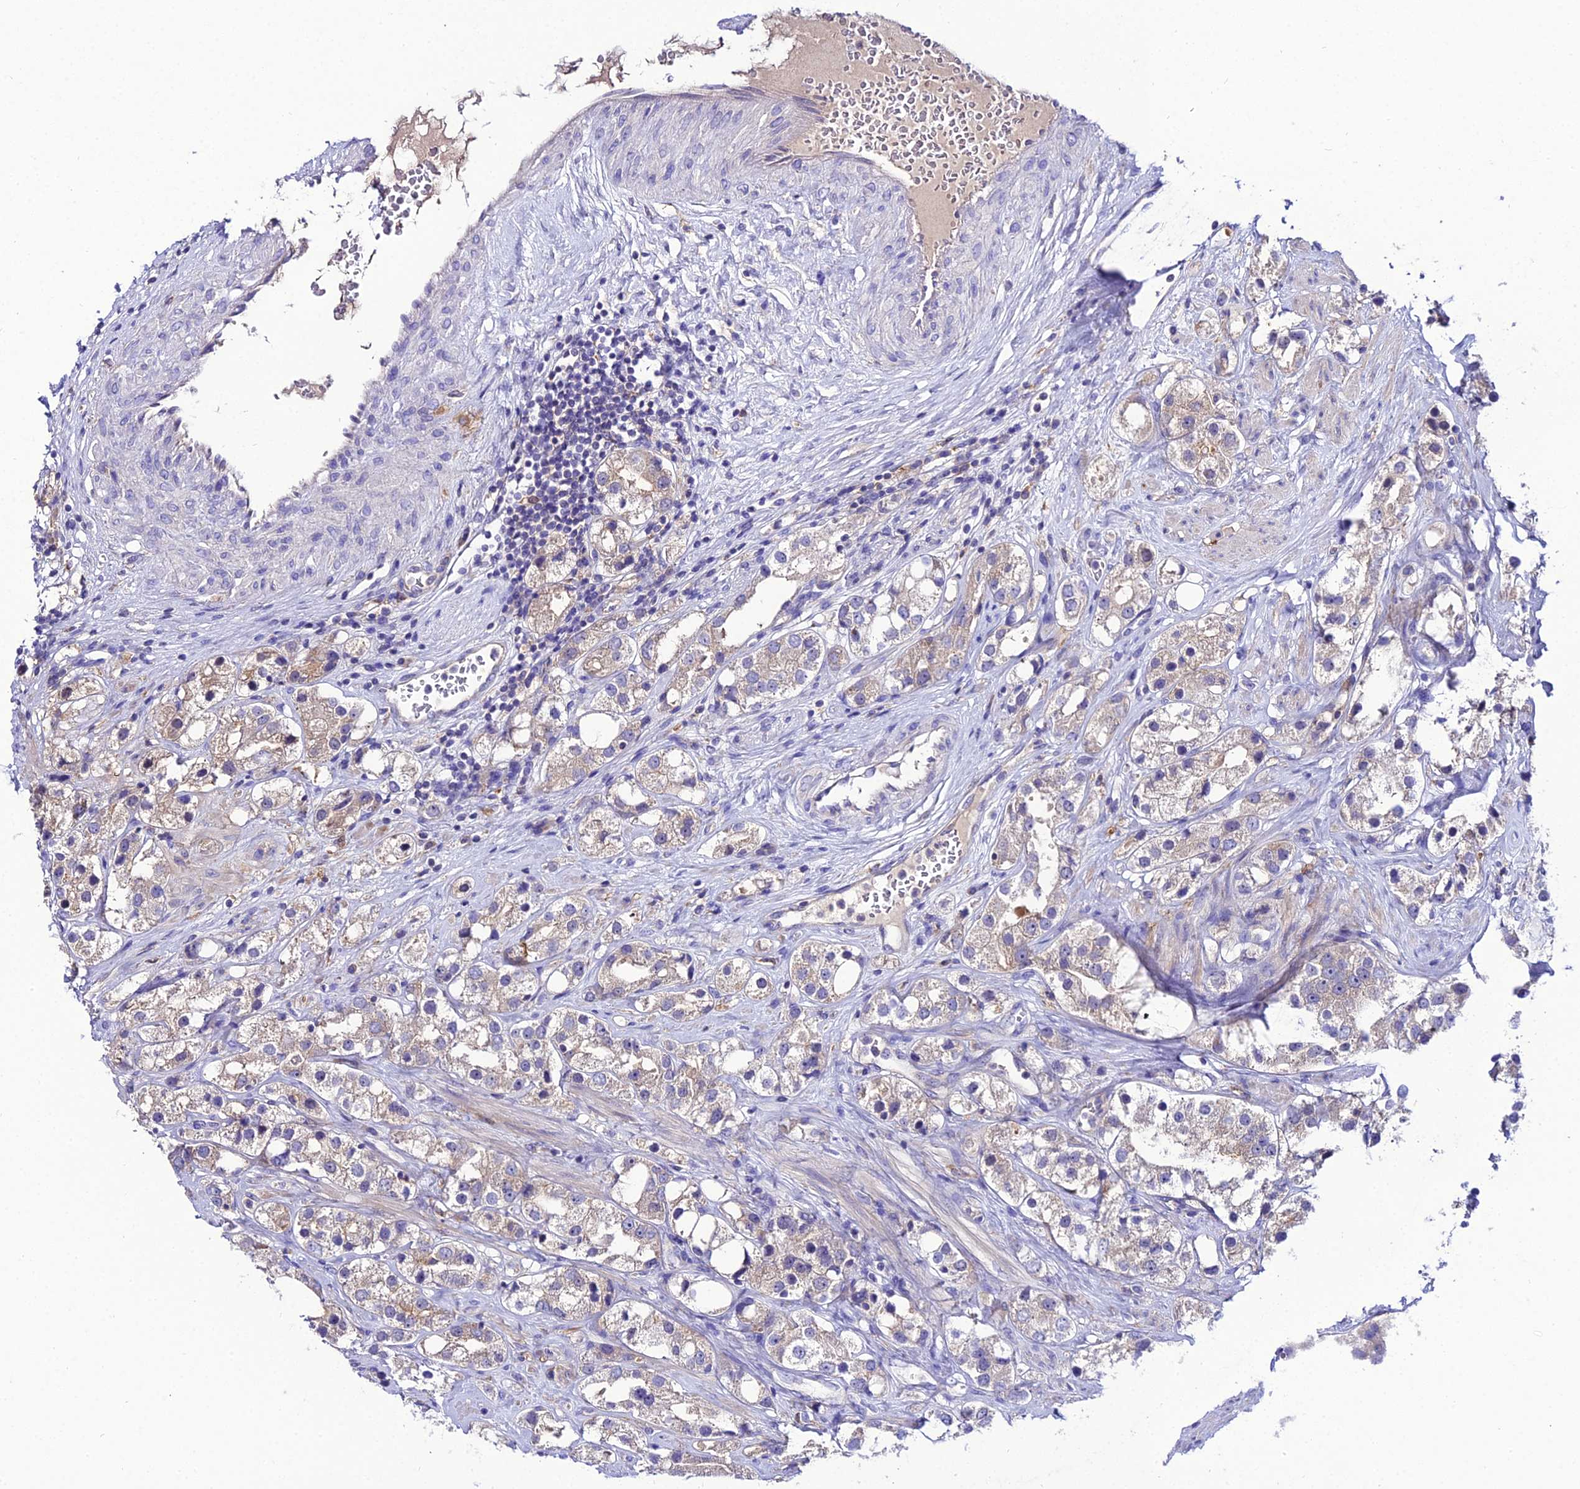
{"staining": {"intensity": "weak", "quantity": "<25%", "location": "cytoplasmic/membranous"}, "tissue": "prostate cancer", "cell_type": "Tumor cells", "image_type": "cancer", "snomed": [{"axis": "morphology", "description": "Adenocarcinoma, NOS"}, {"axis": "topography", "description": "Prostate"}], "caption": "Adenocarcinoma (prostate) was stained to show a protein in brown. There is no significant staining in tumor cells.", "gene": "C2orf69", "patient": {"sex": "male", "age": 79}}